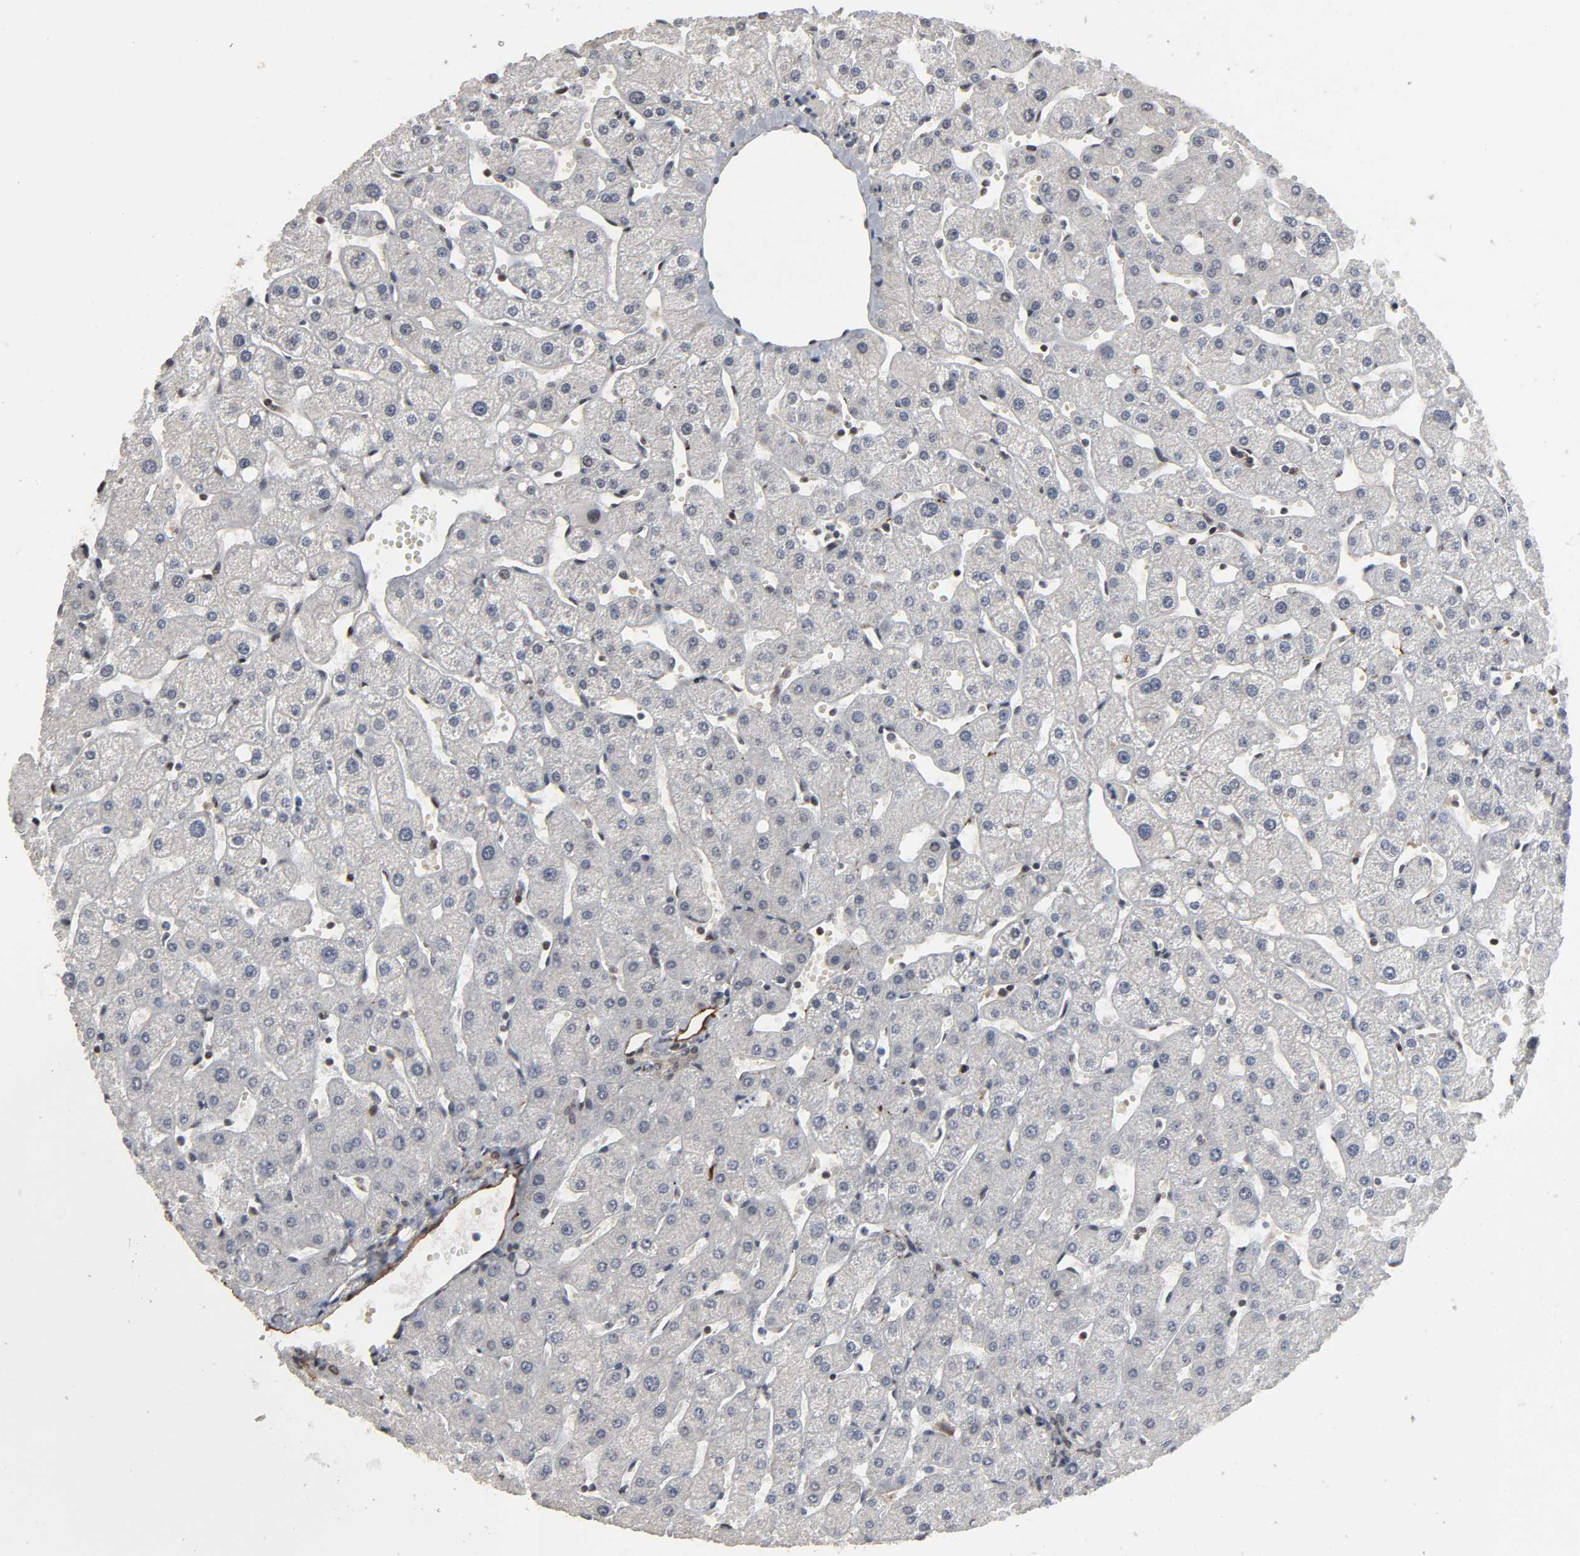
{"staining": {"intensity": "negative", "quantity": "none", "location": "none"}, "tissue": "liver", "cell_type": "Cholangiocytes", "image_type": "normal", "snomed": [{"axis": "morphology", "description": "Normal tissue, NOS"}, {"axis": "topography", "description": "Liver"}], "caption": "Benign liver was stained to show a protein in brown. There is no significant staining in cholangiocytes.", "gene": "AHNAK2", "patient": {"sex": "male", "age": 67}}